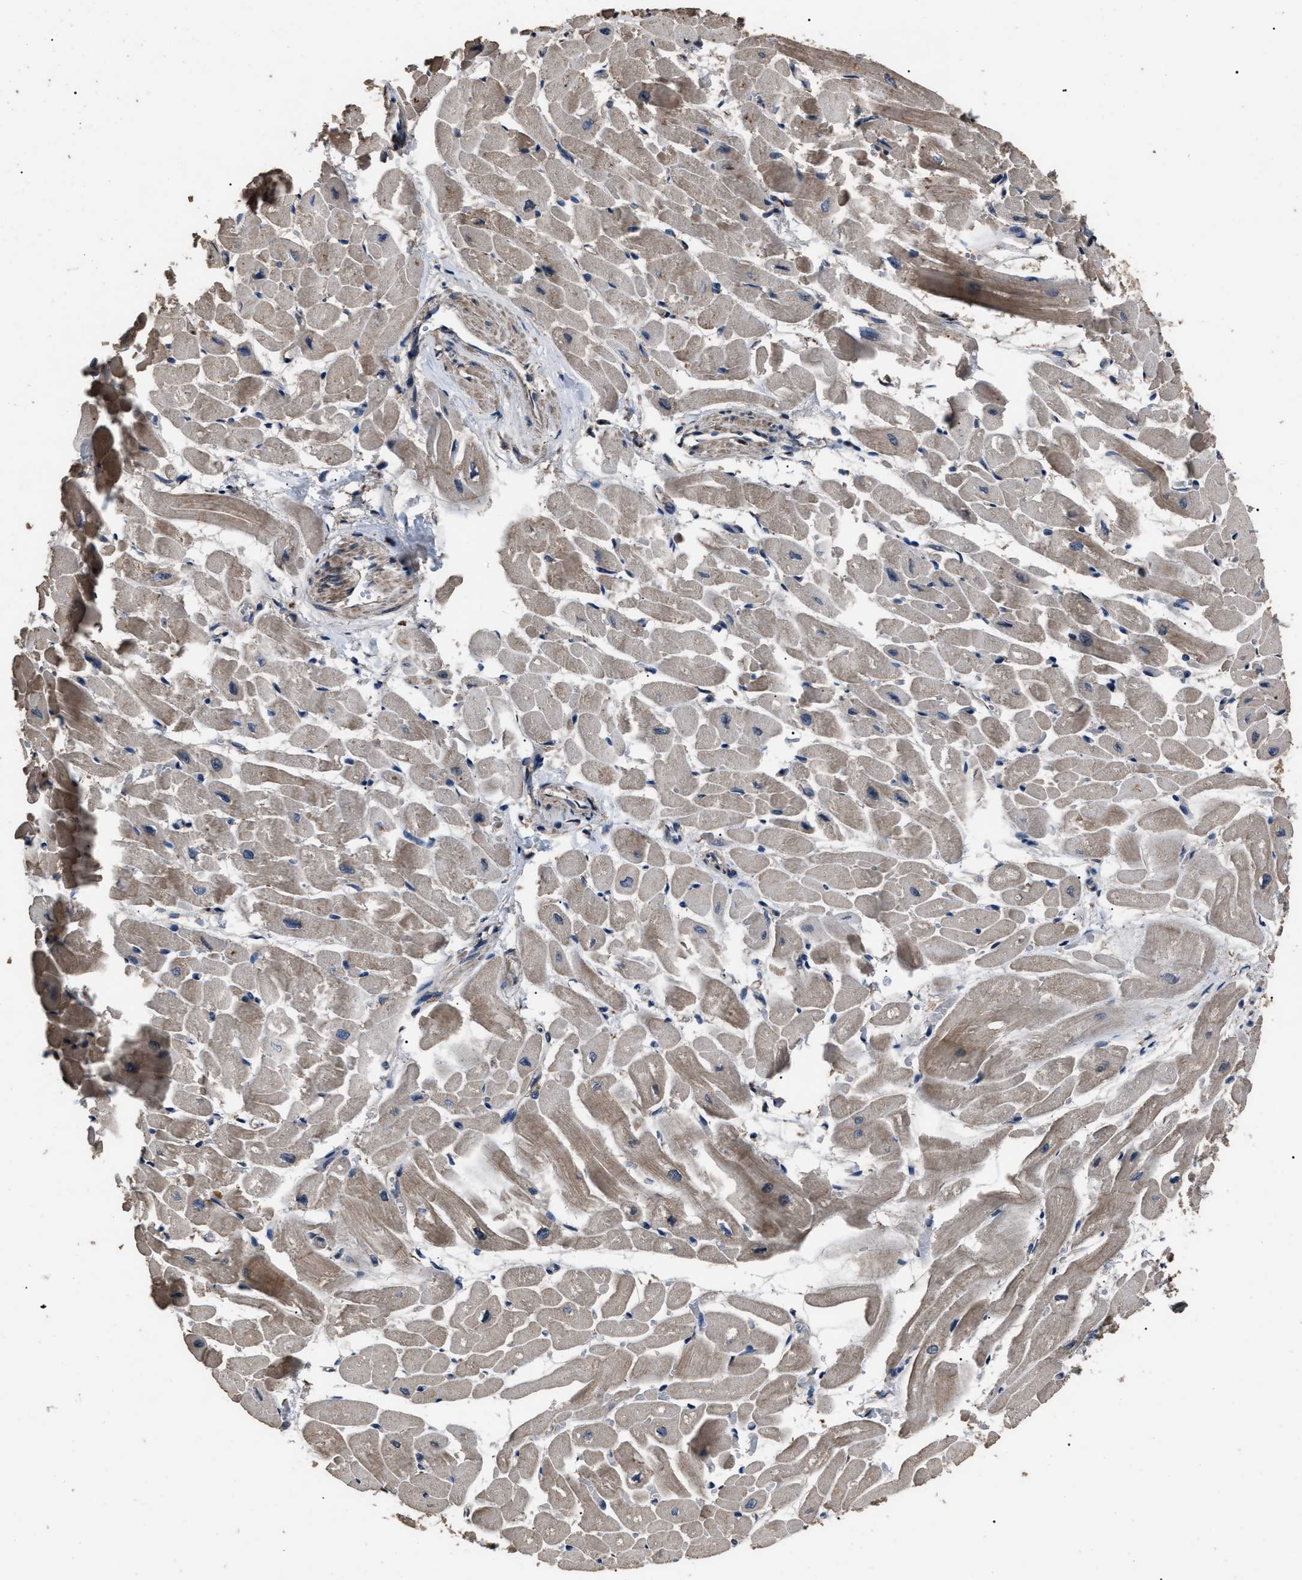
{"staining": {"intensity": "moderate", "quantity": ">75%", "location": "cytoplasmic/membranous"}, "tissue": "heart muscle", "cell_type": "Cardiomyocytes", "image_type": "normal", "snomed": [{"axis": "morphology", "description": "Normal tissue, NOS"}, {"axis": "topography", "description": "Heart"}], "caption": "Cardiomyocytes demonstrate moderate cytoplasmic/membranous positivity in about >75% of cells in benign heart muscle.", "gene": "RNF216", "patient": {"sex": "male", "age": 45}}